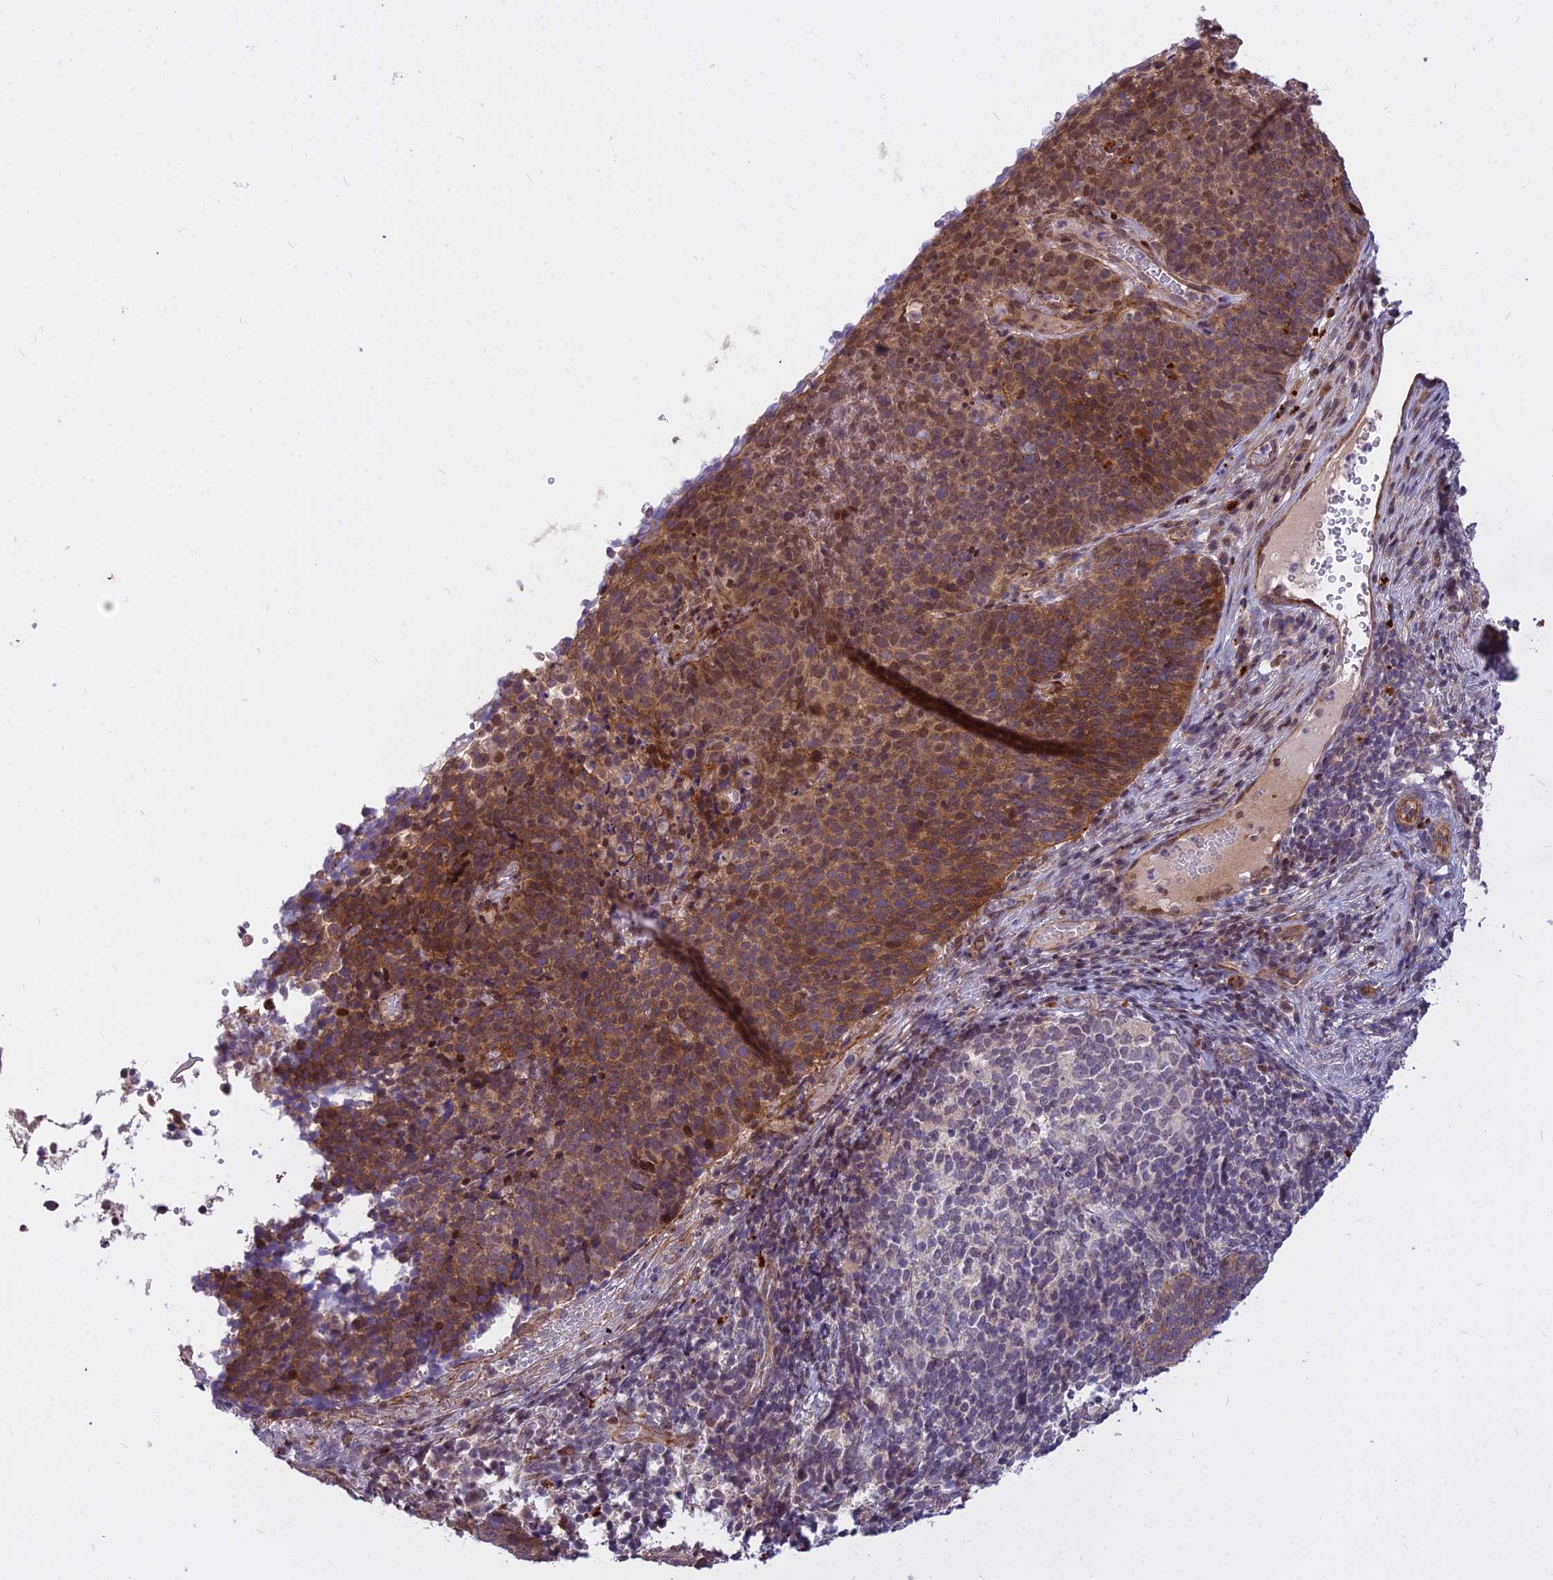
{"staining": {"intensity": "moderate", "quantity": ">75%", "location": "cytoplasmic/membranous"}, "tissue": "cervical cancer", "cell_type": "Tumor cells", "image_type": "cancer", "snomed": [{"axis": "morphology", "description": "Normal tissue, NOS"}, {"axis": "morphology", "description": "Squamous cell carcinoma, NOS"}, {"axis": "topography", "description": "Cervix"}], "caption": "Human cervical squamous cell carcinoma stained for a protein (brown) demonstrates moderate cytoplasmic/membranous positive staining in approximately >75% of tumor cells.", "gene": "GLYATL3", "patient": {"sex": "female", "age": 39}}